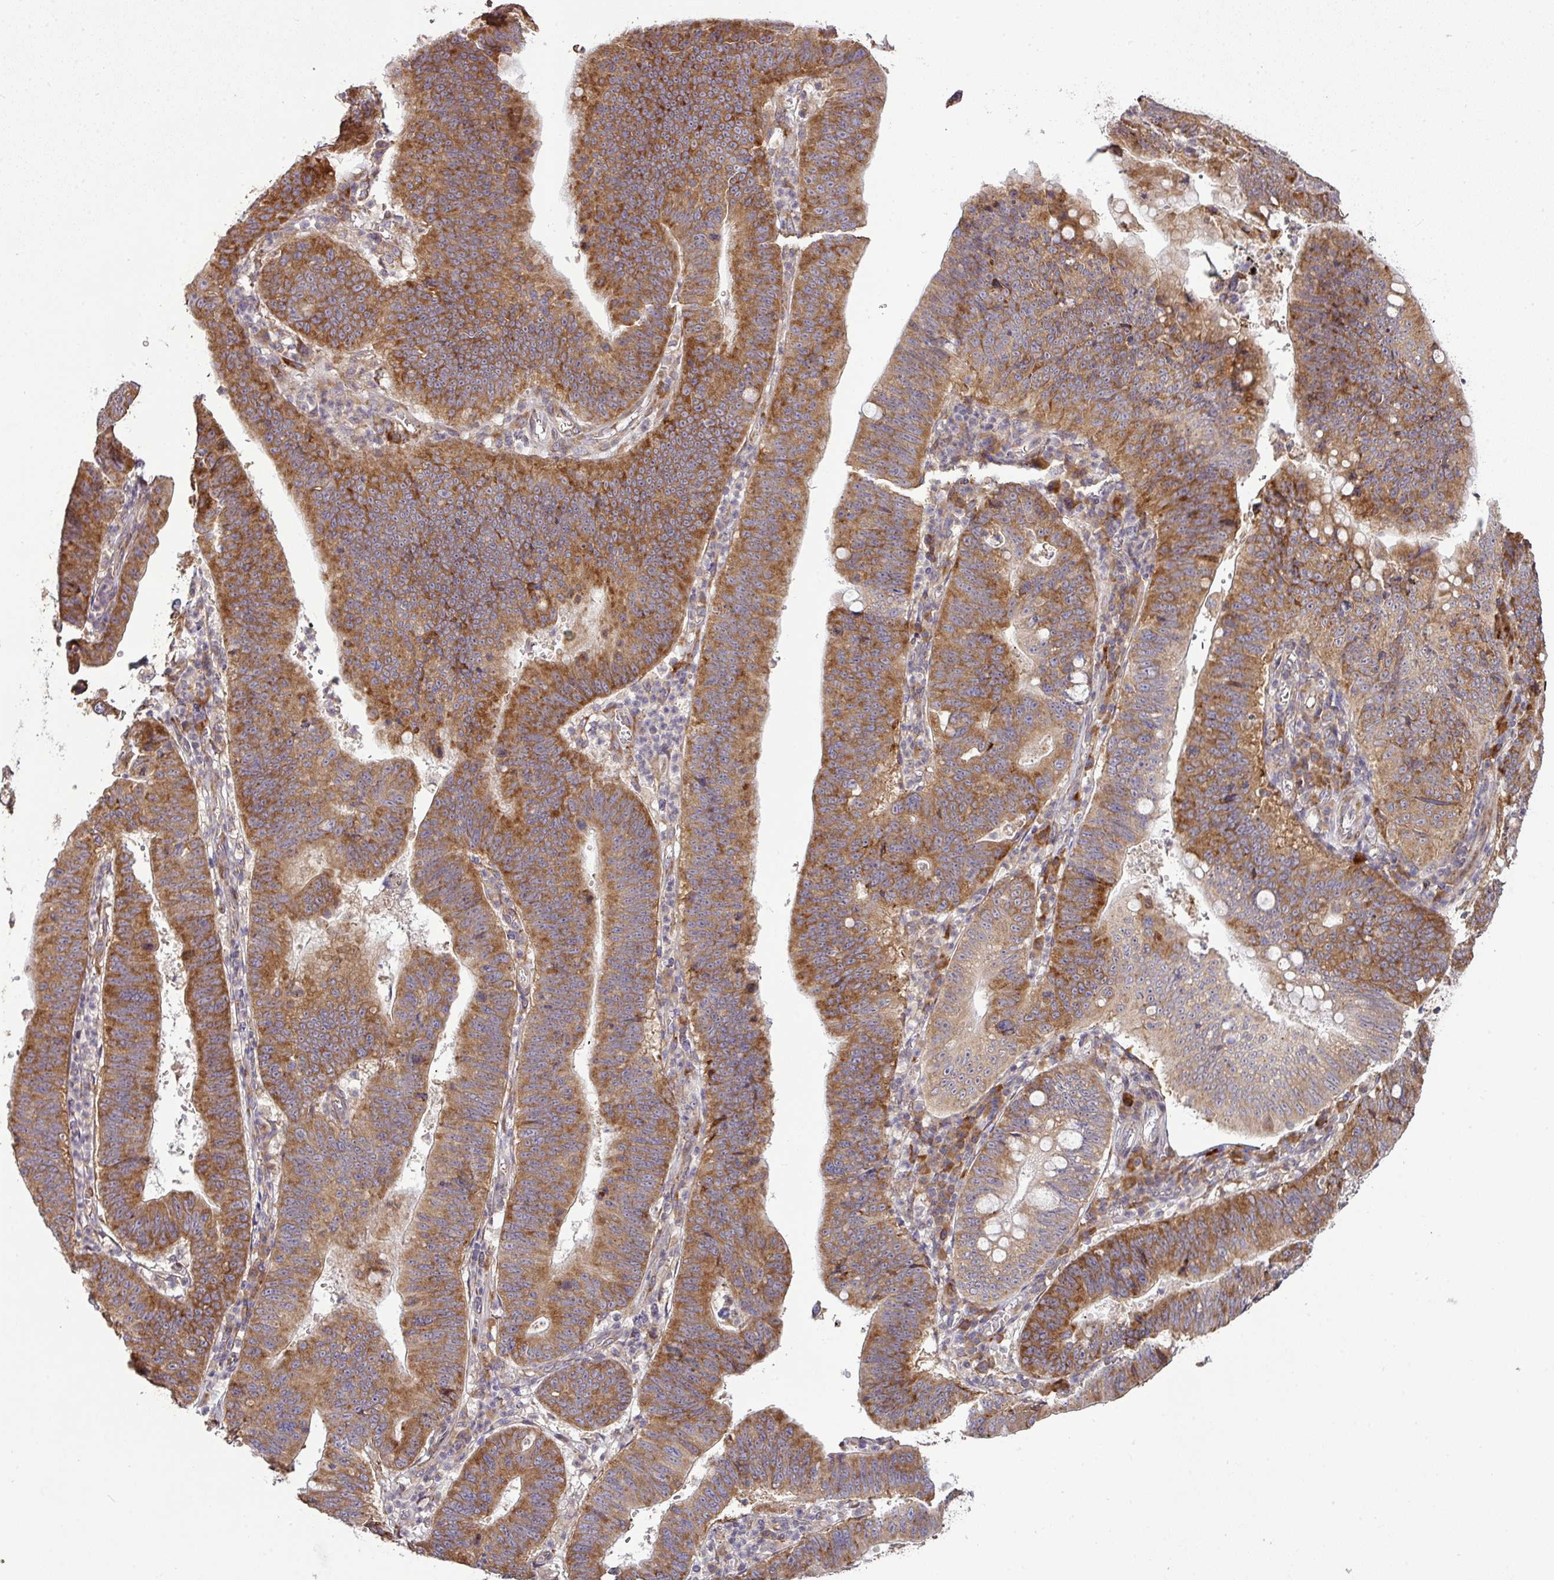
{"staining": {"intensity": "moderate", "quantity": ">75%", "location": "cytoplasmic/membranous"}, "tissue": "stomach cancer", "cell_type": "Tumor cells", "image_type": "cancer", "snomed": [{"axis": "morphology", "description": "Adenocarcinoma, NOS"}, {"axis": "topography", "description": "Stomach"}], "caption": "The micrograph displays a brown stain indicating the presence of a protein in the cytoplasmic/membranous of tumor cells in stomach cancer (adenocarcinoma).", "gene": "GALP", "patient": {"sex": "male", "age": 59}}